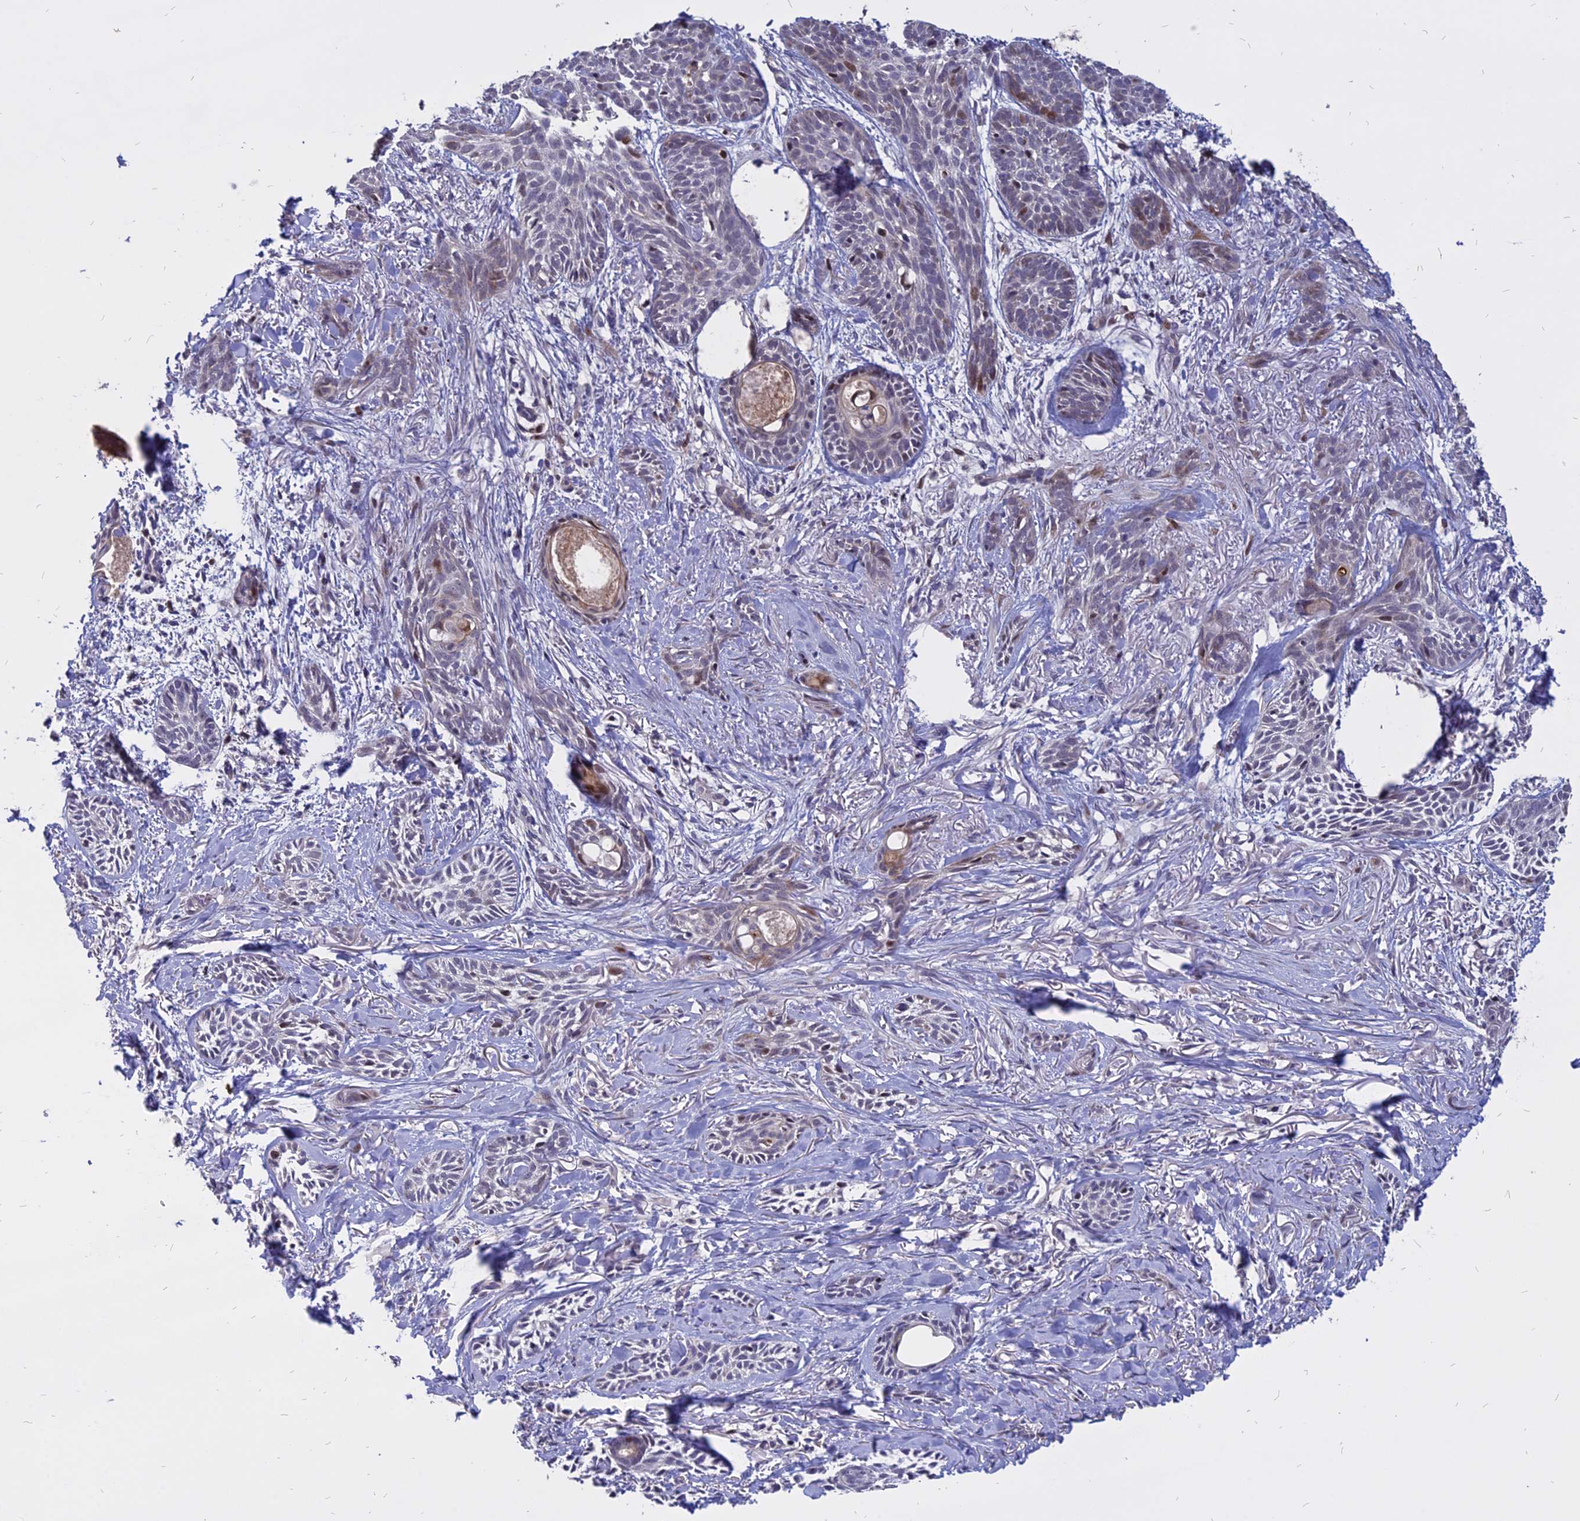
{"staining": {"intensity": "weak", "quantity": "<25%", "location": "nuclear"}, "tissue": "skin cancer", "cell_type": "Tumor cells", "image_type": "cancer", "snomed": [{"axis": "morphology", "description": "Basal cell carcinoma"}, {"axis": "topography", "description": "Skin"}], "caption": "Immunohistochemical staining of human skin basal cell carcinoma reveals no significant staining in tumor cells.", "gene": "TMEM263", "patient": {"sex": "female", "age": 59}}